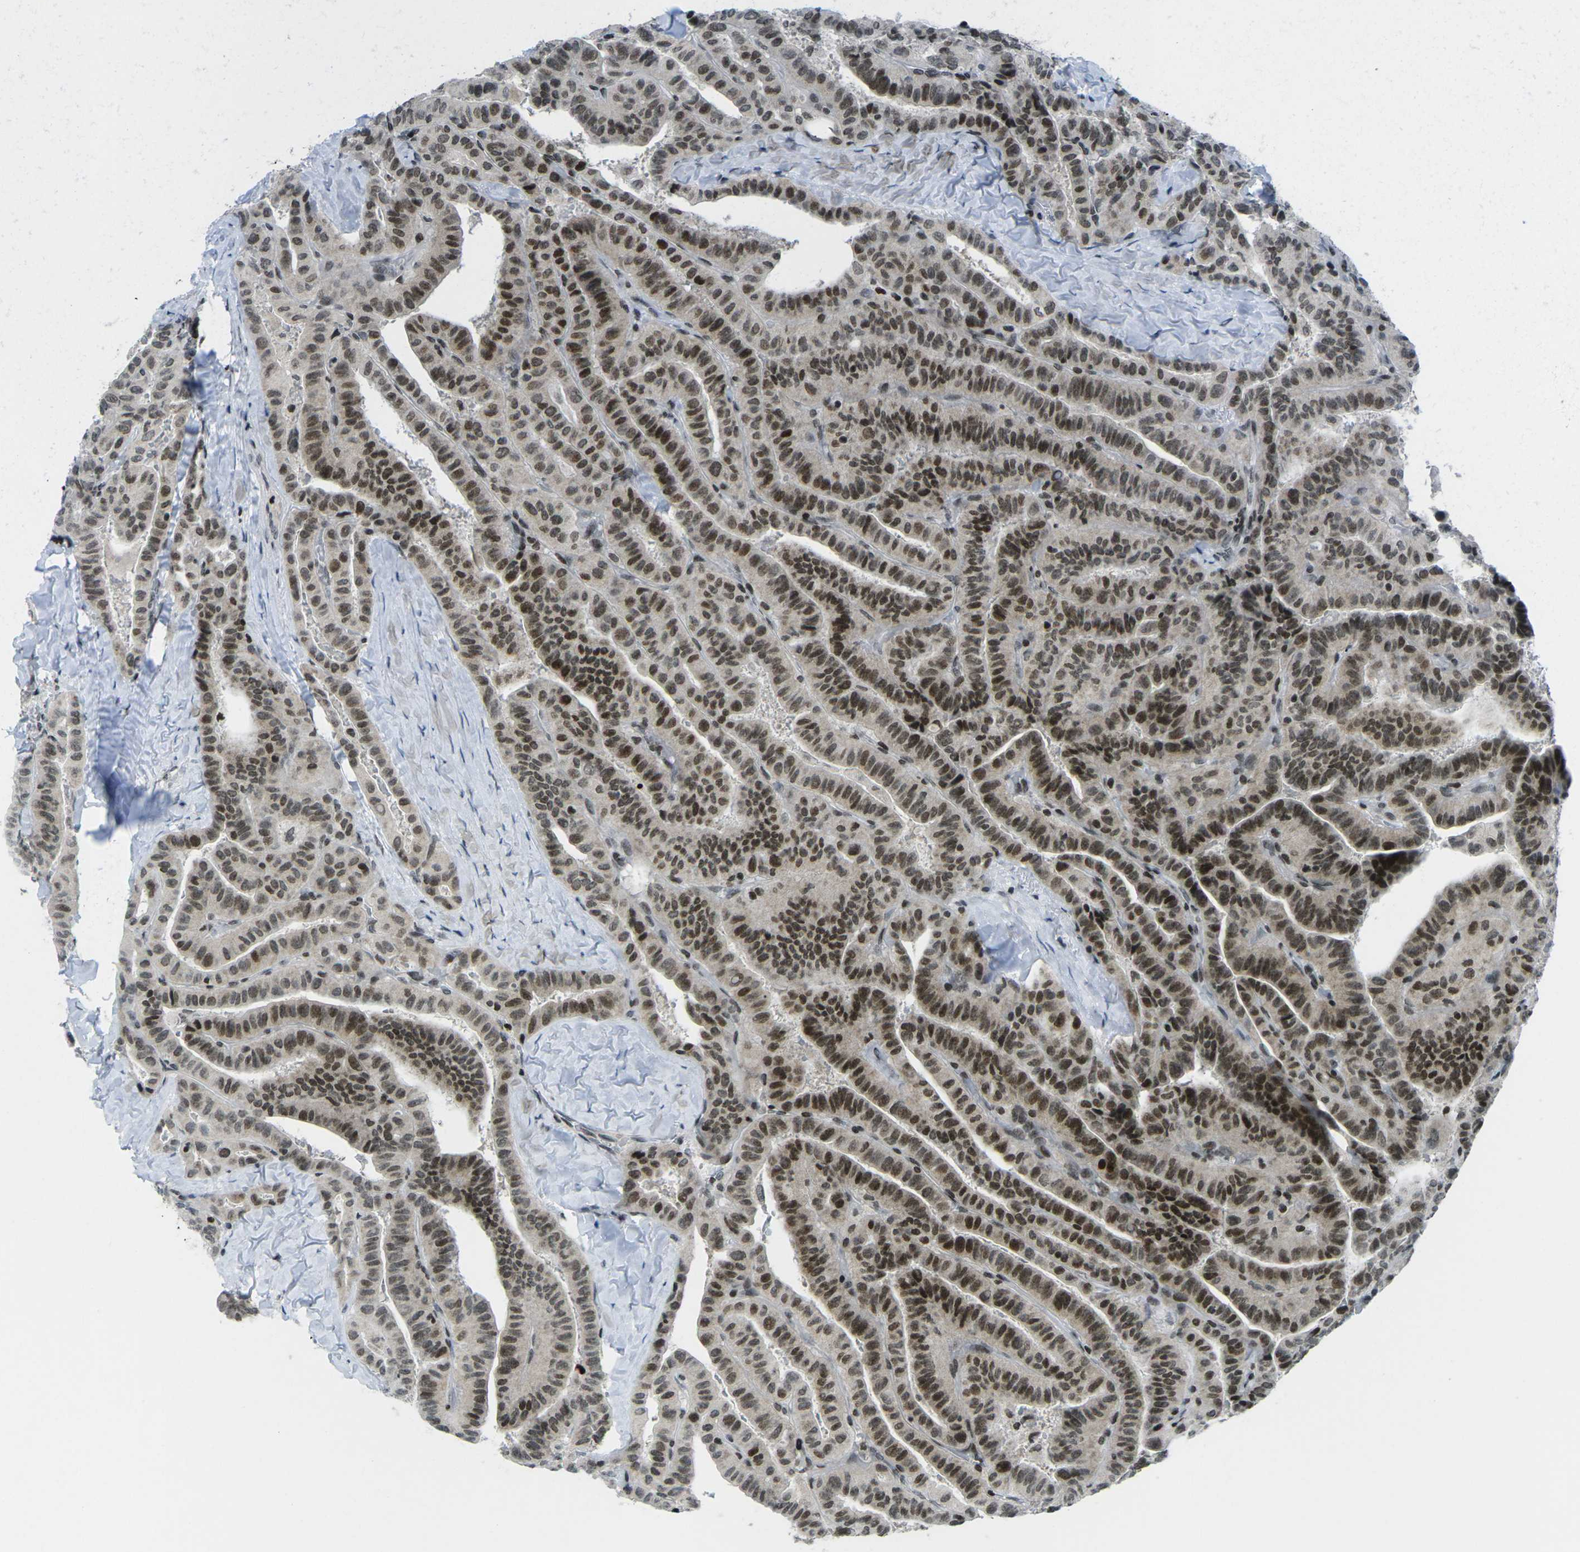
{"staining": {"intensity": "strong", "quantity": ">75%", "location": "nuclear"}, "tissue": "thyroid cancer", "cell_type": "Tumor cells", "image_type": "cancer", "snomed": [{"axis": "morphology", "description": "Papillary adenocarcinoma, NOS"}, {"axis": "topography", "description": "Thyroid gland"}], "caption": "Immunohistochemistry staining of thyroid papillary adenocarcinoma, which exhibits high levels of strong nuclear staining in about >75% of tumor cells indicating strong nuclear protein positivity. The staining was performed using DAB (3,3'-diaminobenzidine) (brown) for protein detection and nuclei were counterstained in hematoxylin (blue).", "gene": "EME1", "patient": {"sex": "male", "age": 77}}